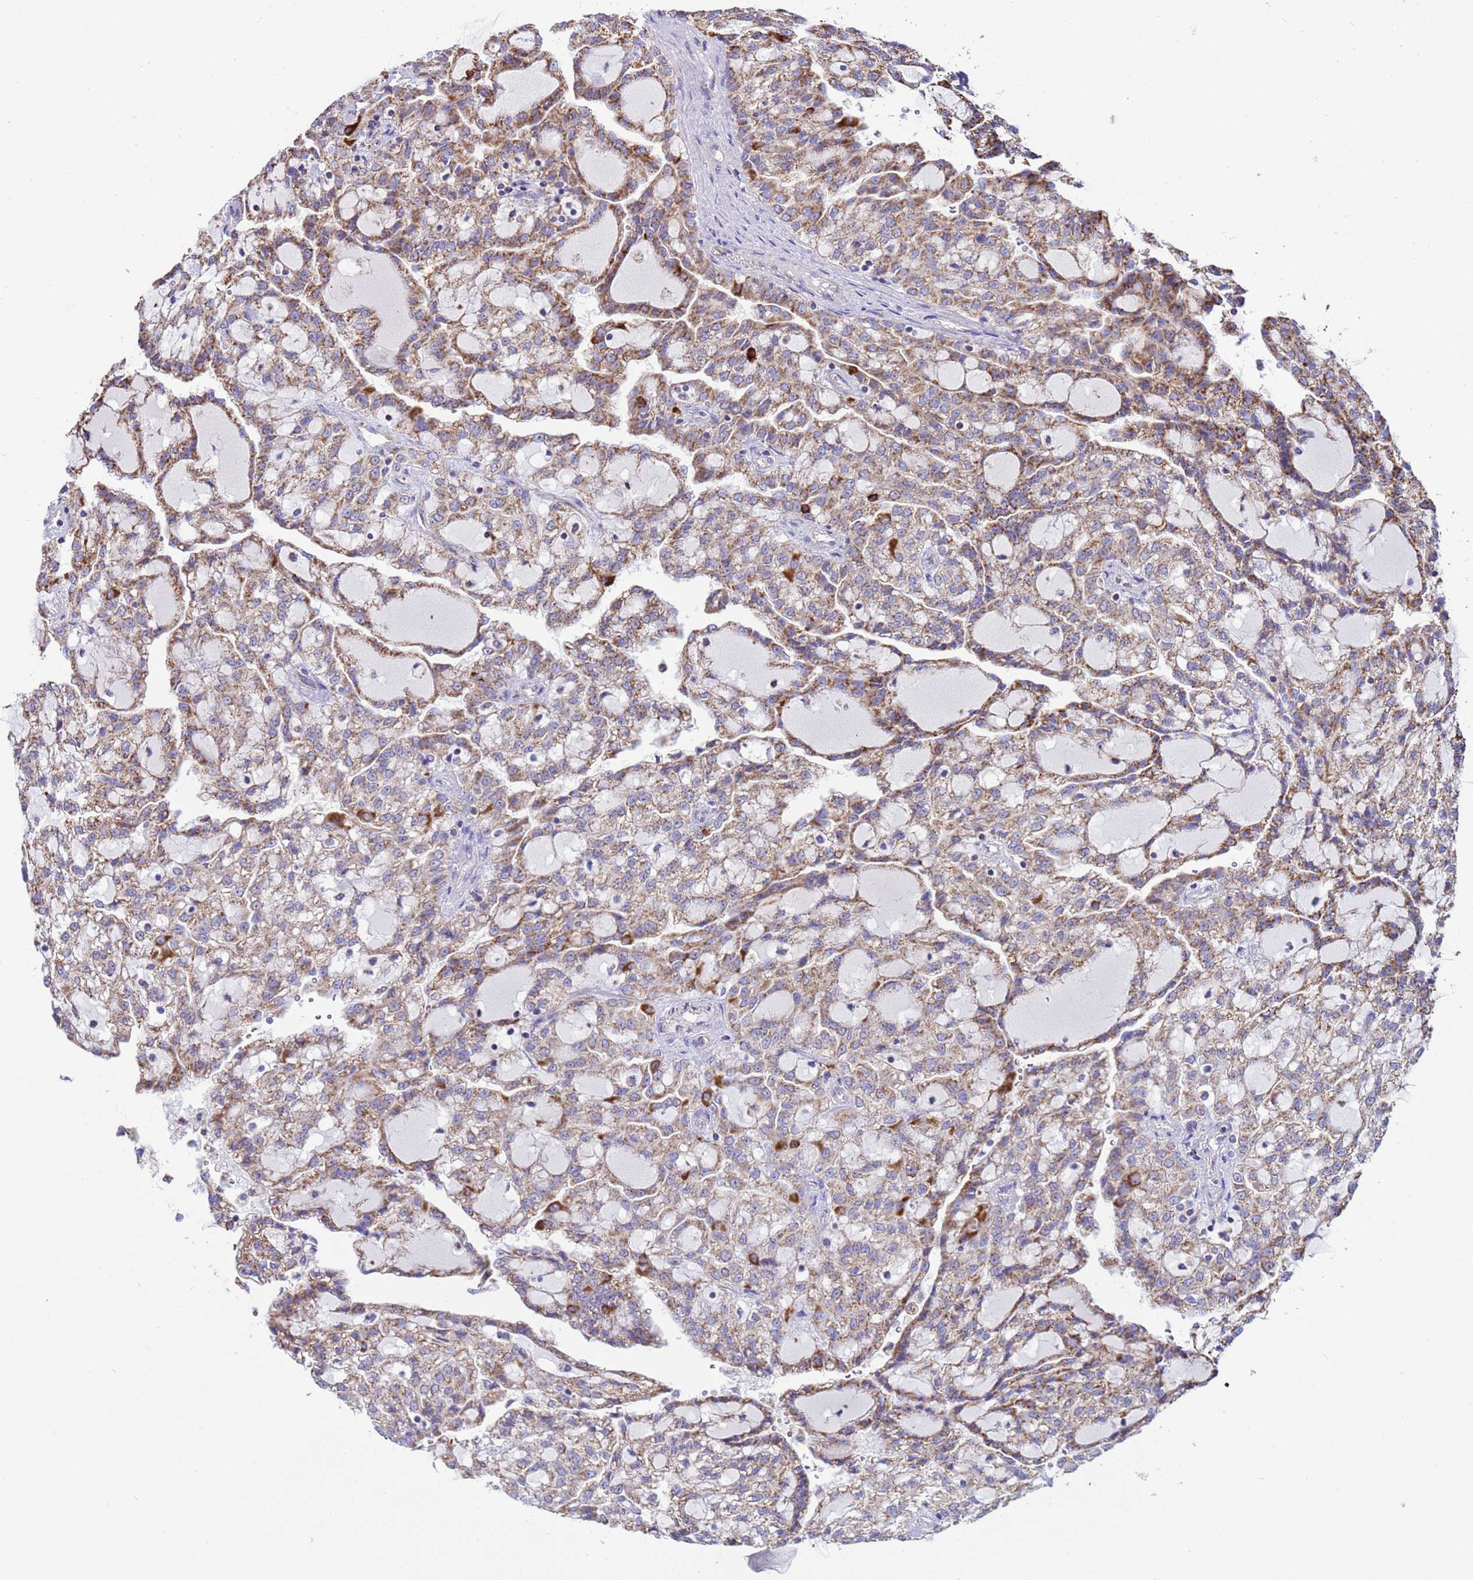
{"staining": {"intensity": "moderate", "quantity": ">75%", "location": "cytoplasmic/membranous"}, "tissue": "renal cancer", "cell_type": "Tumor cells", "image_type": "cancer", "snomed": [{"axis": "morphology", "description": "Adenocarcinoma, NOS"}, {"axis": "topography", "description": "Kidney"}], "caption": "Immunohistochemical staining of adenocarcinoma (renal) exhibits medium levels of moderate cytoplasmic/membranous expression in about >75% of tumor cells. (DAB IHC with brightfield microscopy, high magnification).", "gene": "RNF165", "patient": {"sex": "male", "age": 63}}